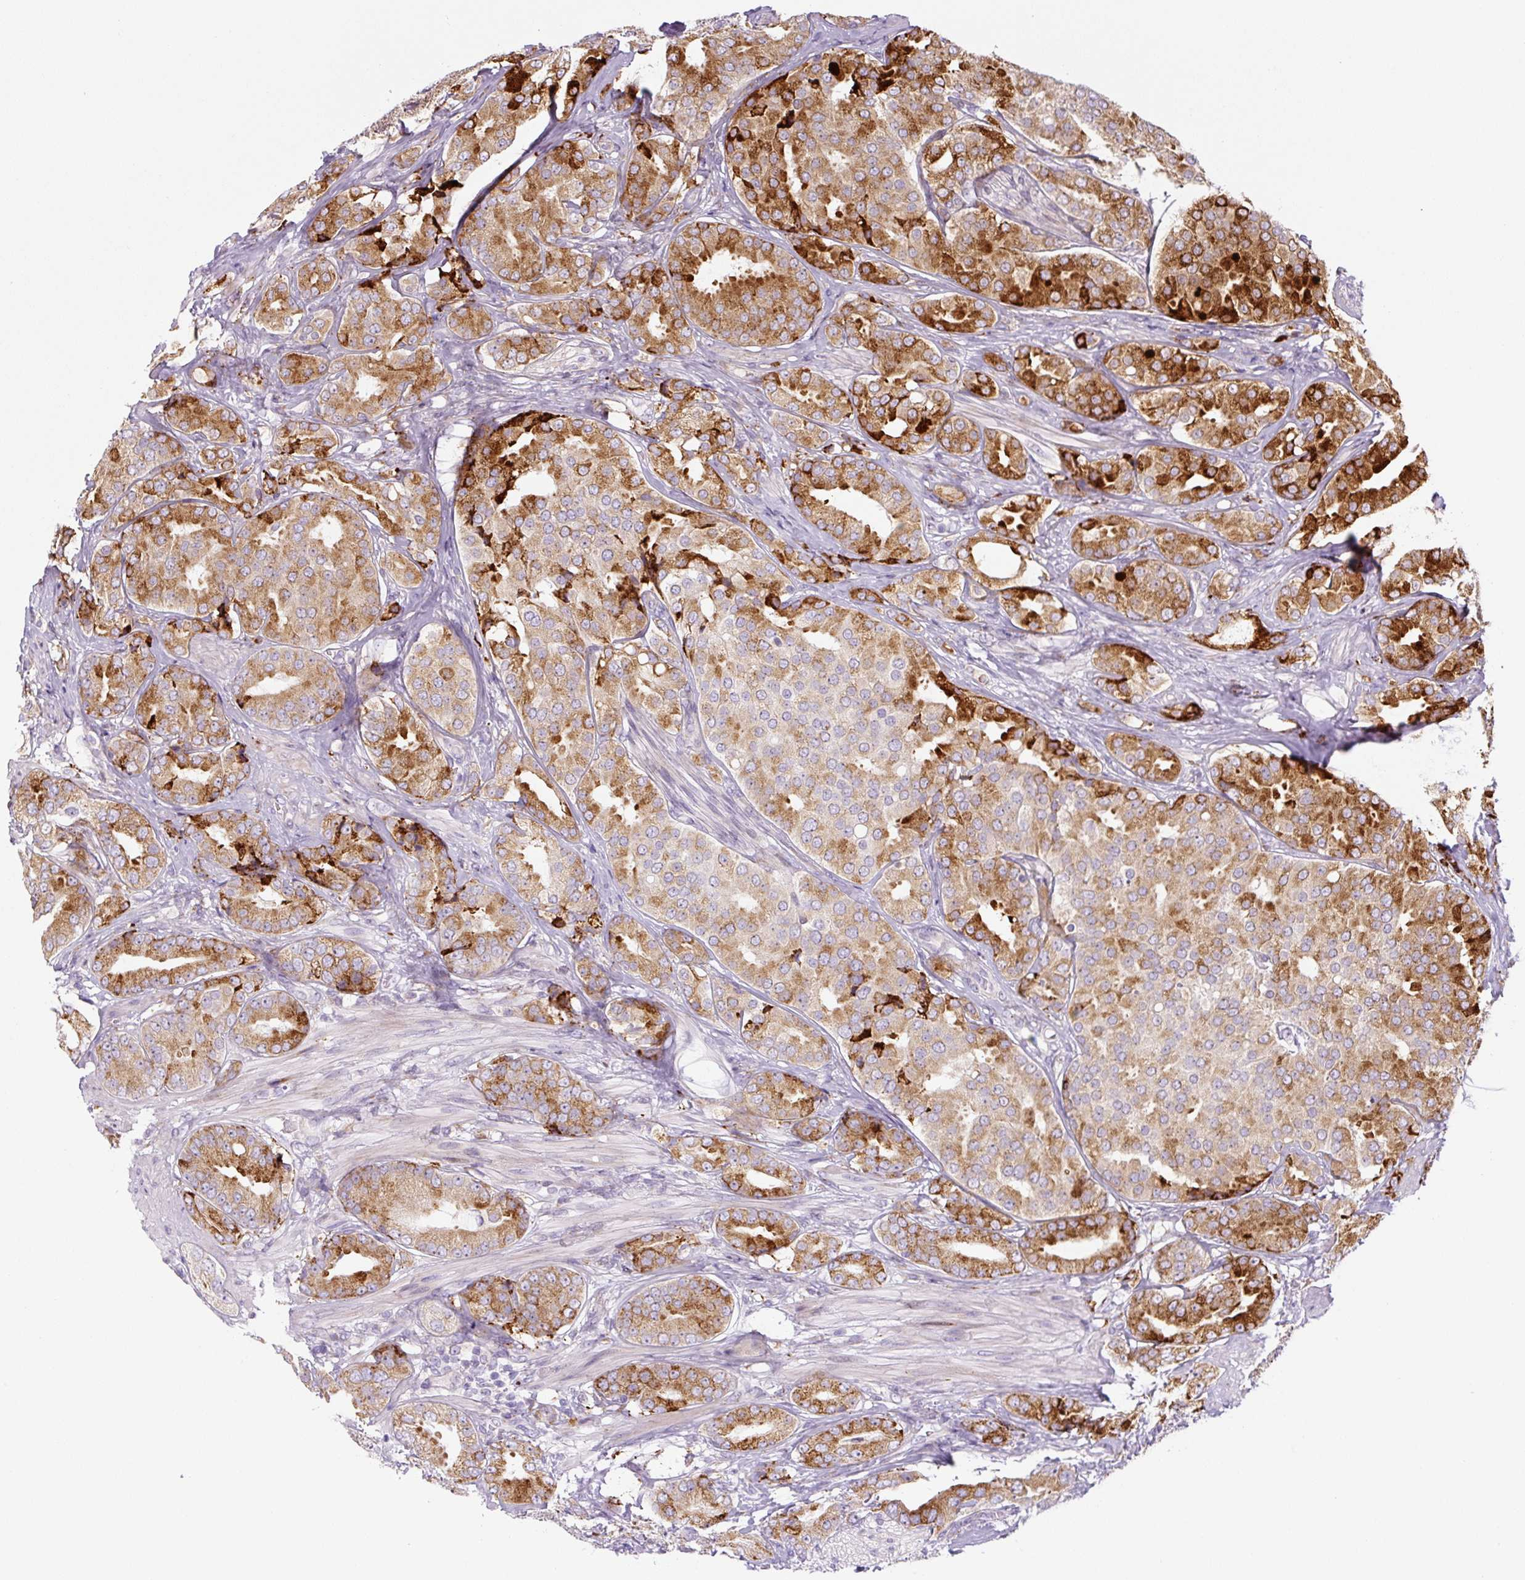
{"staining": {"intensity": "strong", "quantity": ">75%", "location": "cytoplasmic/membranous"}, "tissue": "prostate cancer", "cell_type": "Tumor cells", "image_type": "cancer", "snomed": [{"axis": "morphology", "description": "Adenocarcinoma, High grade"}, {"axis": "topography", "description": "Prostate"}], "caption": "High-grade adenocarcinoma (prostate) stained with immunohistochemistry (IHC) reveals strong cytoplasmic/membranous positivity in about >75% of tumor cells.", "gene": "DISP3", "patient": {"sex": "male", "age": 63}}